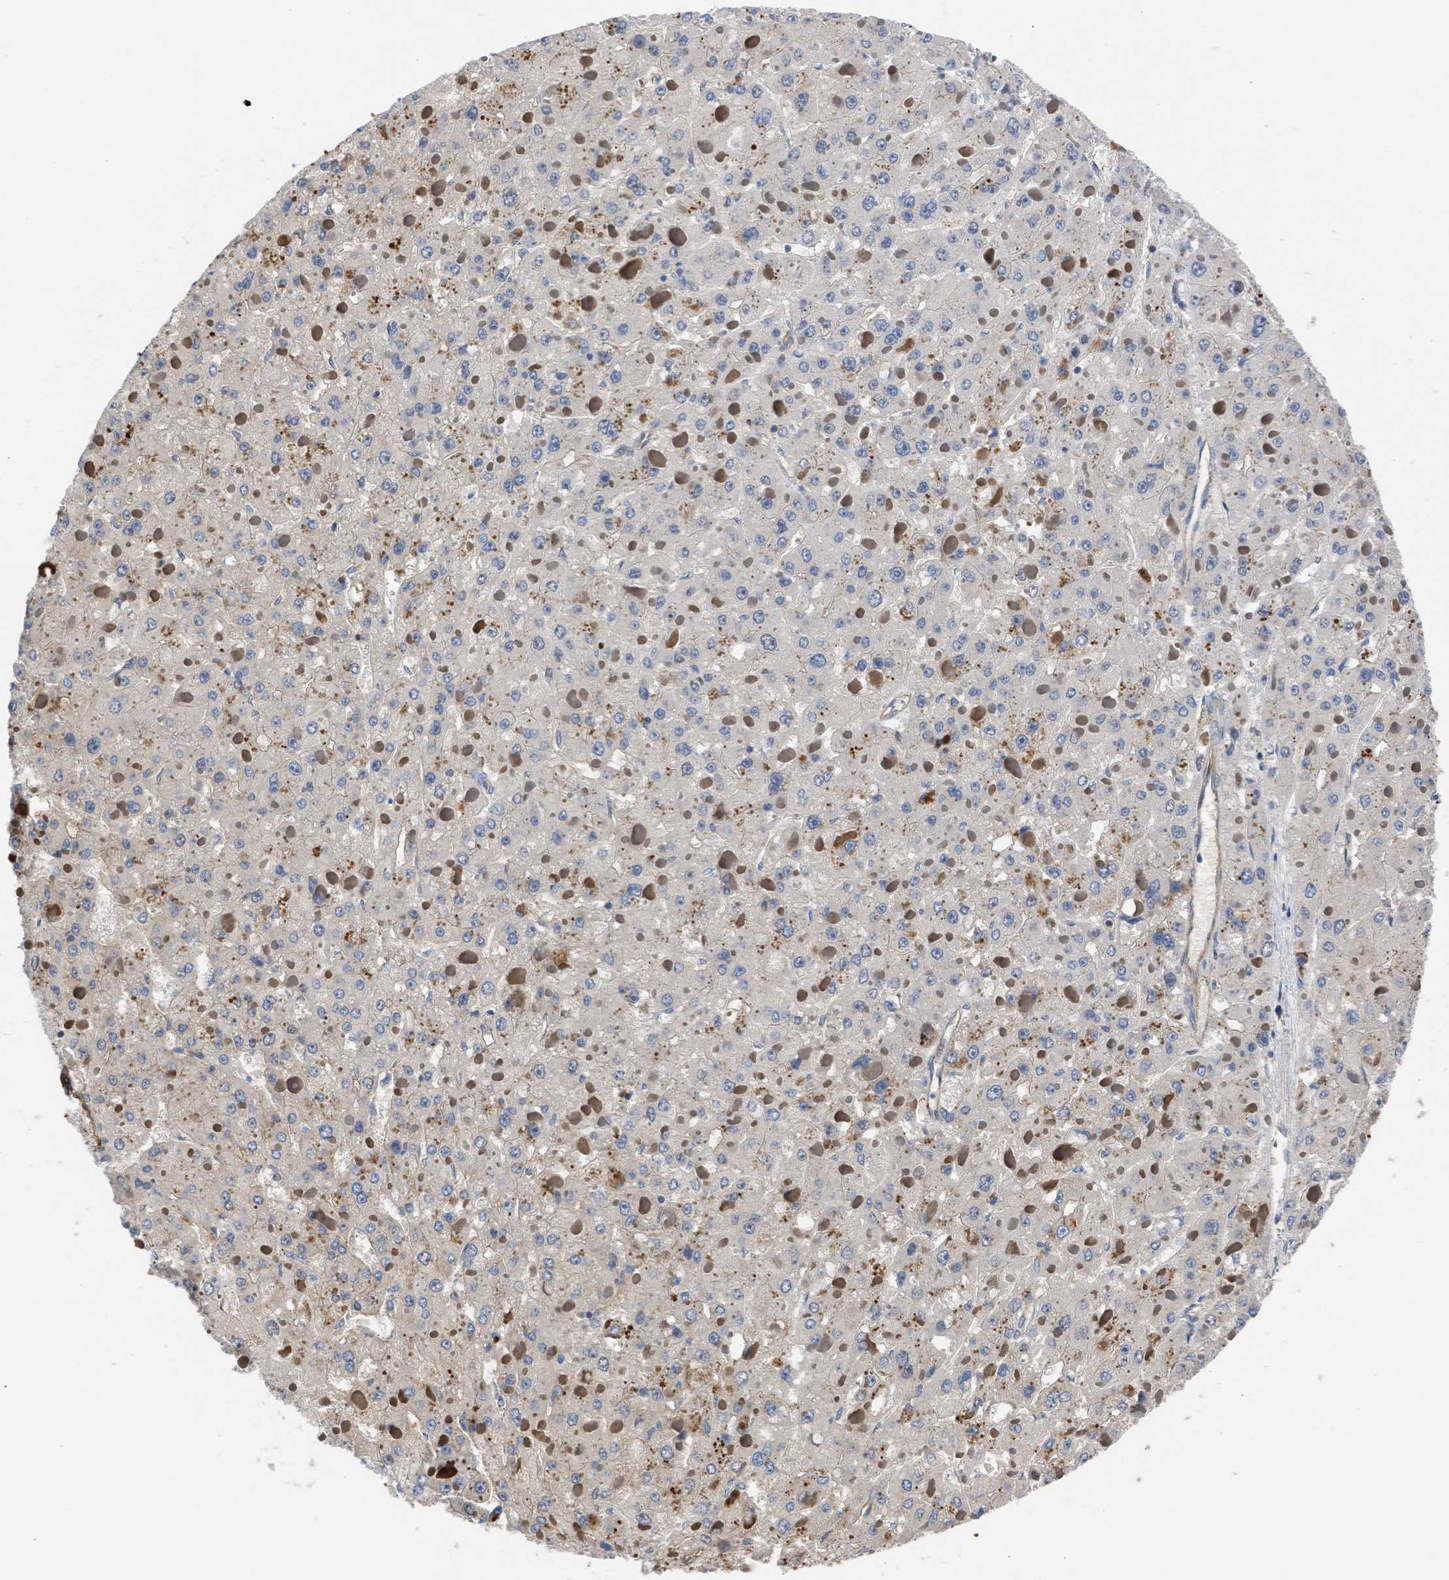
{"staining": {"intensity": "negative", "quantity": "none", "location": "none"}, "tissue": "liver cancer", "cell_type": "Tumor cells", "image_type": "cancer", "snomed": [{"axis": "morphology", "description": "Carcinoma, Hepatocellular, NOS"}, {"axis": "topography", "description": "Liver"}], "caption": "Immunohistochemical staining of human liver hepatocellular carcinoma displays no significant expression in tumor cells.", "gene": "MAS1L", "patient": {"sex": "female", "age": 73}}